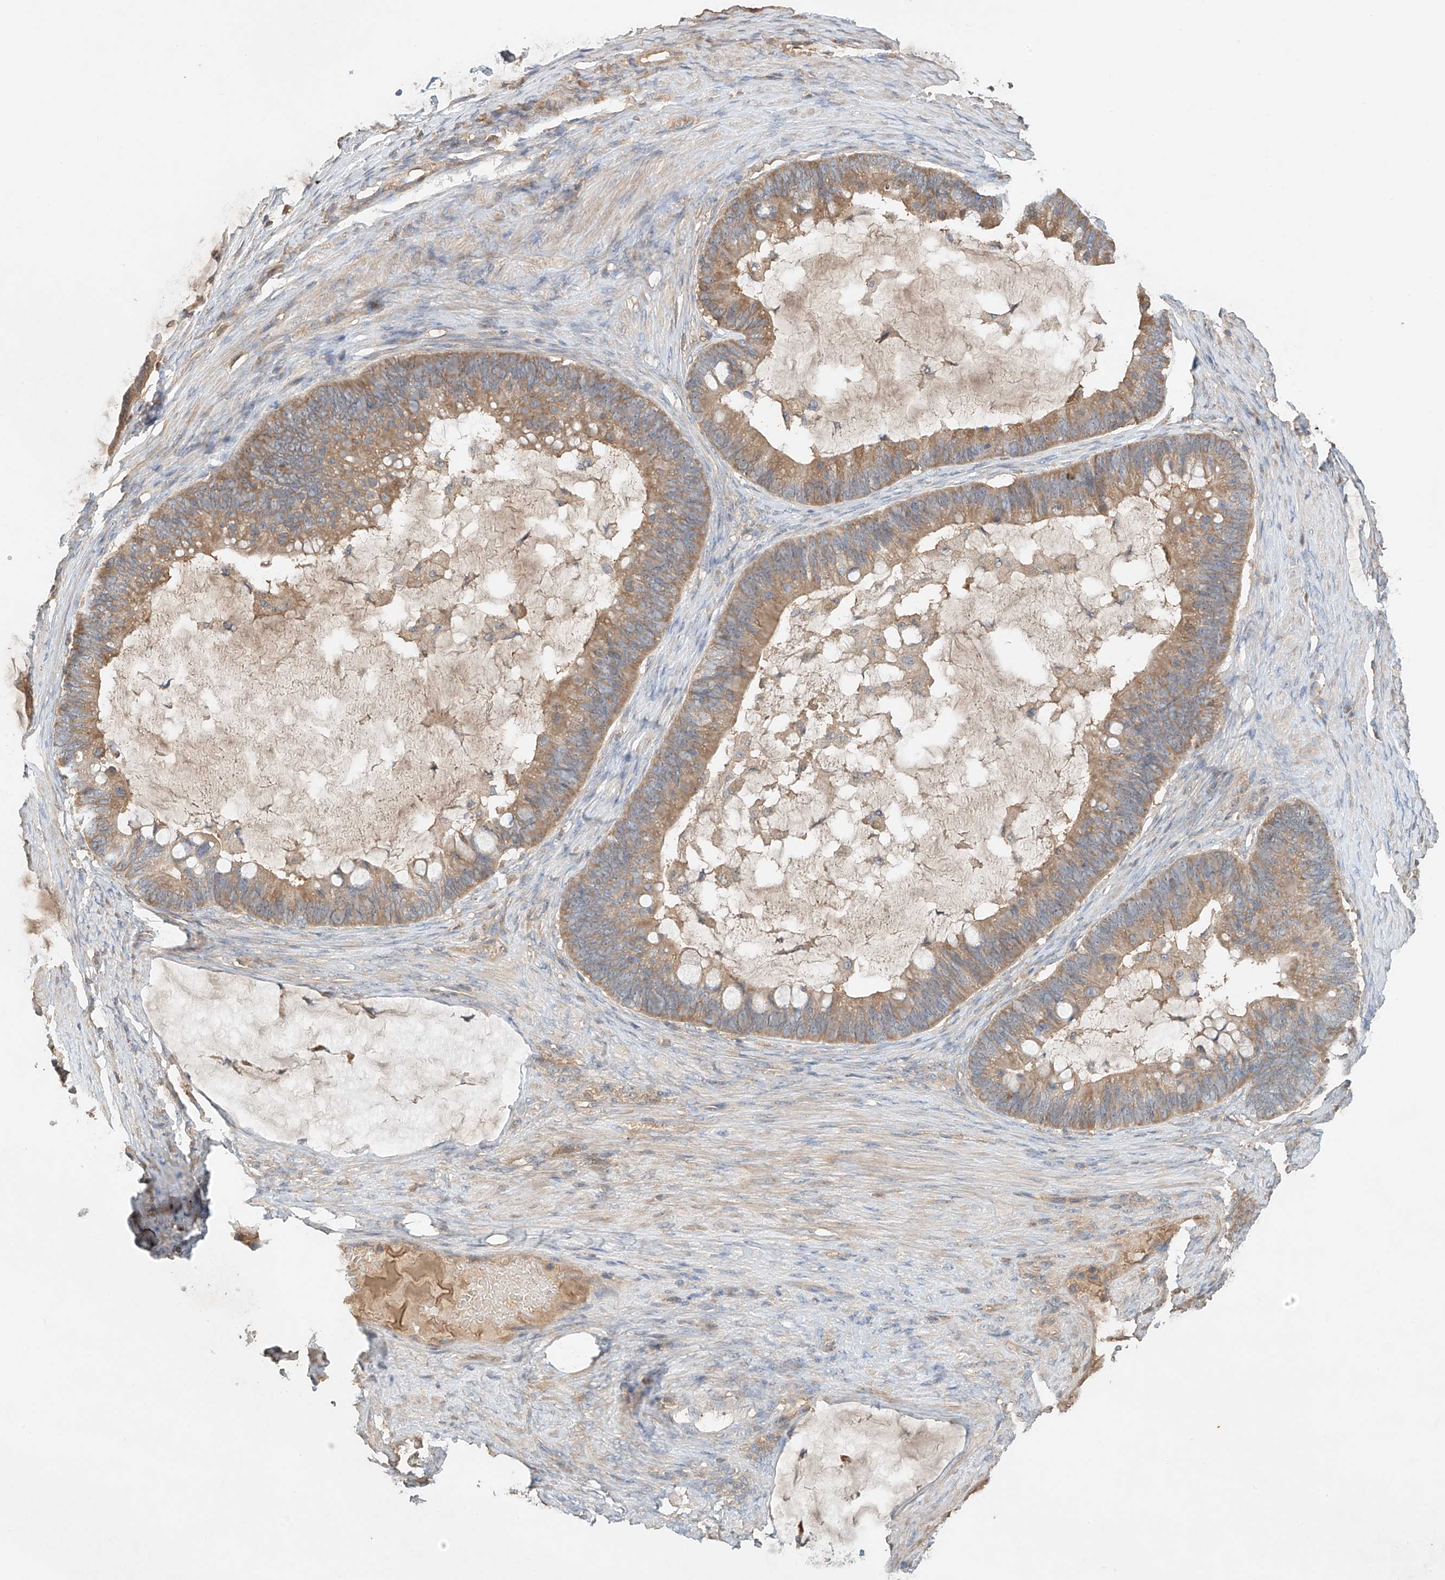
{"staining": {"intensity": "moderate", "quantity": ">75%", "location": "cytoplasmic/membranous"}, "tissue": "ovarian cancer", "cell_type": "Tumor cells", "image_type": "cancer", "snomed": [{"axis": "morphology", "description": "Cystadenocarcinoma, mucinous, NOS"}, {"axis": "topography", "description": "Ovary"}], "caption": "Immunohistochemistry (DAB) staining of human ovarian mucinous cystadenocarcinoma displays moderate cytoplasmic/membranous protein positivity in approximately >75% of tumor cells. The staining was performed using DAB to visualize the protein expression in brown, while the nuclei were stained in blue with hematoxylin (Magnification: 20x).", "gene": "GNB1L", "patient": {"sex": "female", "age": 61}}